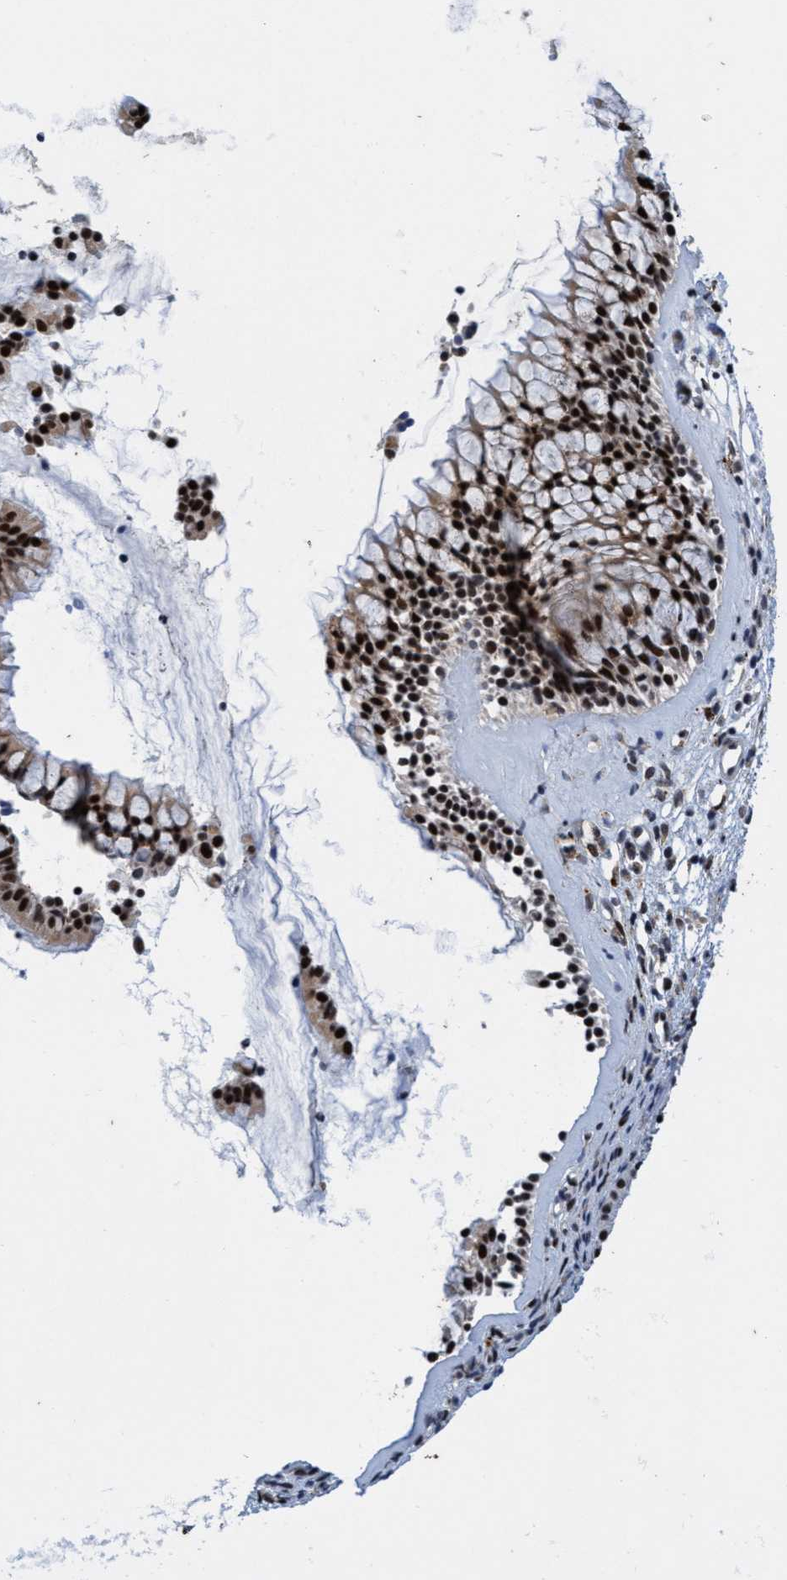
{"staining": {"intensity": "strong", "quantity": ">75%", "location": "nuclear"}, "tissue": "nasopharynx", "cell_type": "Respiratory epithelial cells", "image_type": "normal", "snomed": [{"axis": "morphology", "description": "Normal tissue, NOS"}, {"axis": "topography", "description": "Nasopharynx"}], "caption": "Immunohistochemical staining of normal human nasopharynx shows strong nuclear protein positivity in about >75% of respiratory epithelial cells.", "gene": "GLT6D1", "patient": {"sex": "female", "age": 42}}